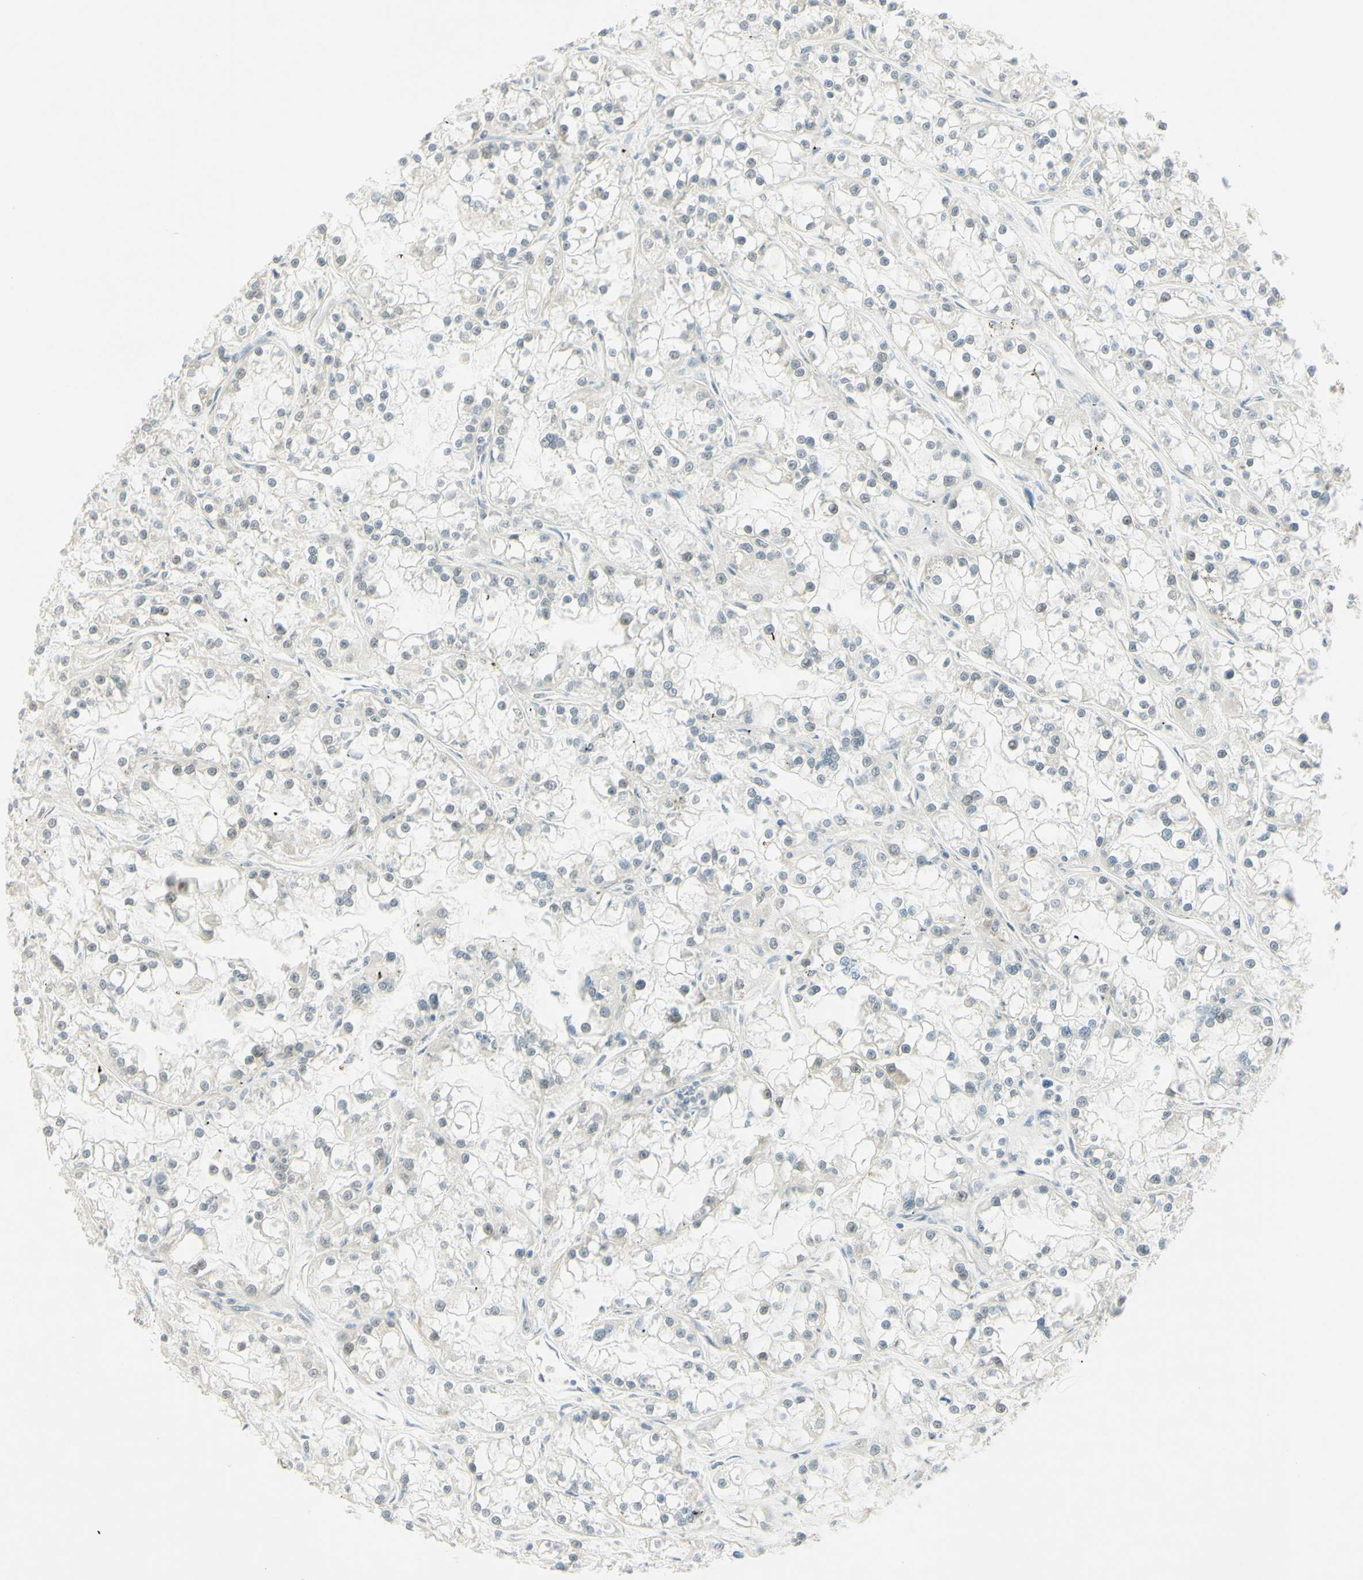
{"staining": {"intensity": "negative", "quantity": "none", "location": "none"}, "tissue": "renal cancer", "cell_type": "Tumor cells", "image_type": "cancer", "snomed": [{"axis": "morphology", "description": "Adenocarcinoma, NOS"}, {"axis": "topography", "description": "Kidney"}], "caption": "Immunohistochemistry histopathology image of neoplastic tissue: renal cancer stained with DAB demonstrates no significant protein expression in tumor cells. The staining was performed using DAB (3,3'-diaminobenzidine) to visualize the protein expression in brown, while the nuclei were stained in blue with hematoxylin (Magnification: 20x).", "gene": "PMS2", "patient": {"sex": "female", "age": 52}}